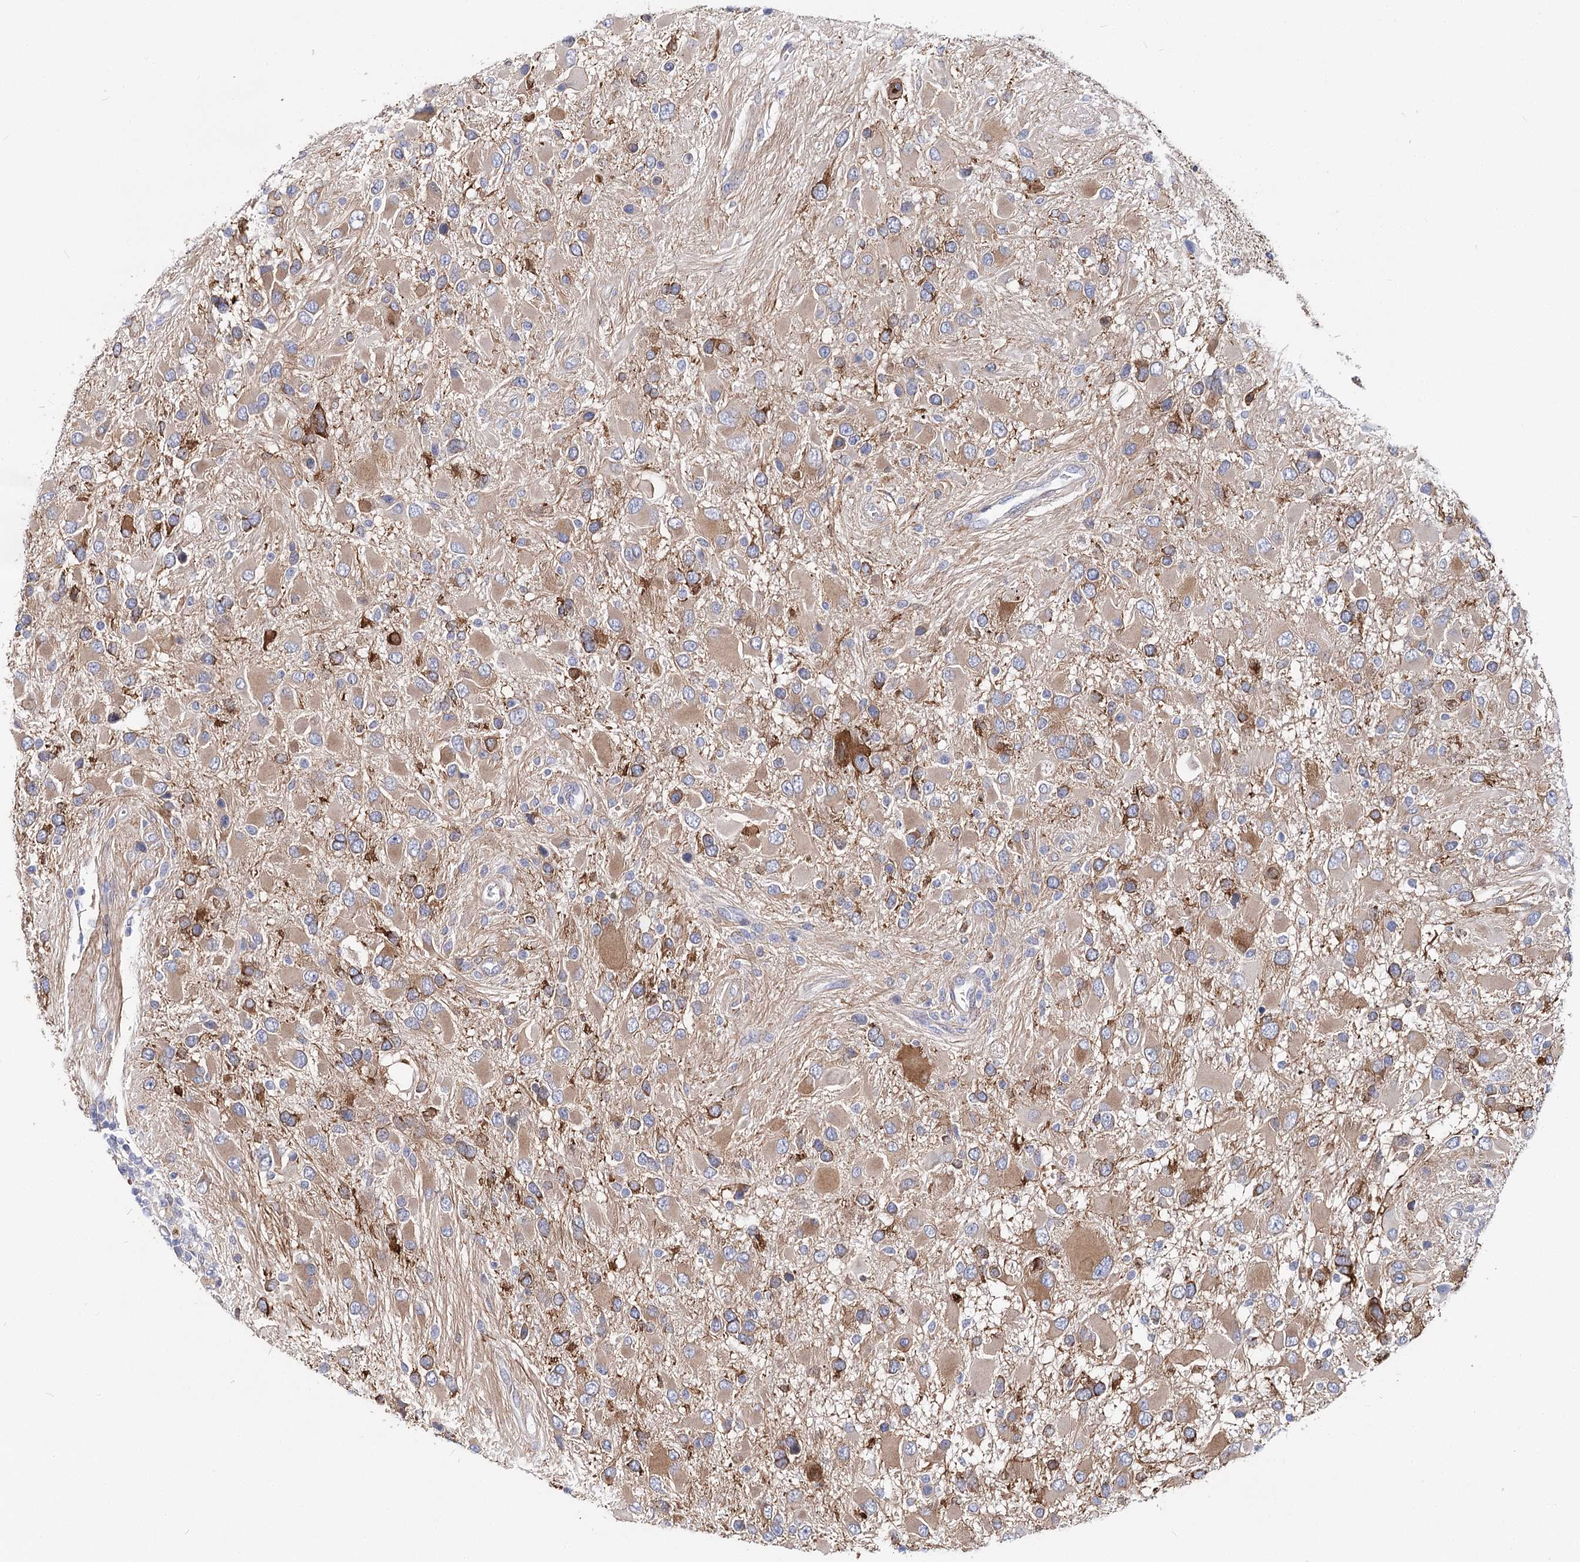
{"staining": {"intensity": "moderate", "quantity": "25%-75%", "location": "cytoplasmic/membranous"}, "tissue": "glioma", "cell_type": "Tumor cells", "image_type": "cancer", "snomed": [{"axis": "morphology", "description": "Glioma, malignant, High grade"}, {"axis": "topography", "description": "Brain"}], "caption": "Immunohistochemistry (IHC) photomicrograph of neoplastic tissue: human malignant glioma (high-grade) stained using immunohistochemistry (IHC) exhibits medium levels of moderate protein expression localized specifically in the cytoplasmic/membranous of tumor cells, appearing as a cytoplasmic/membranous brown color.", "gene": "TEX12", "patient": {"sex": "male", "age": 53}}